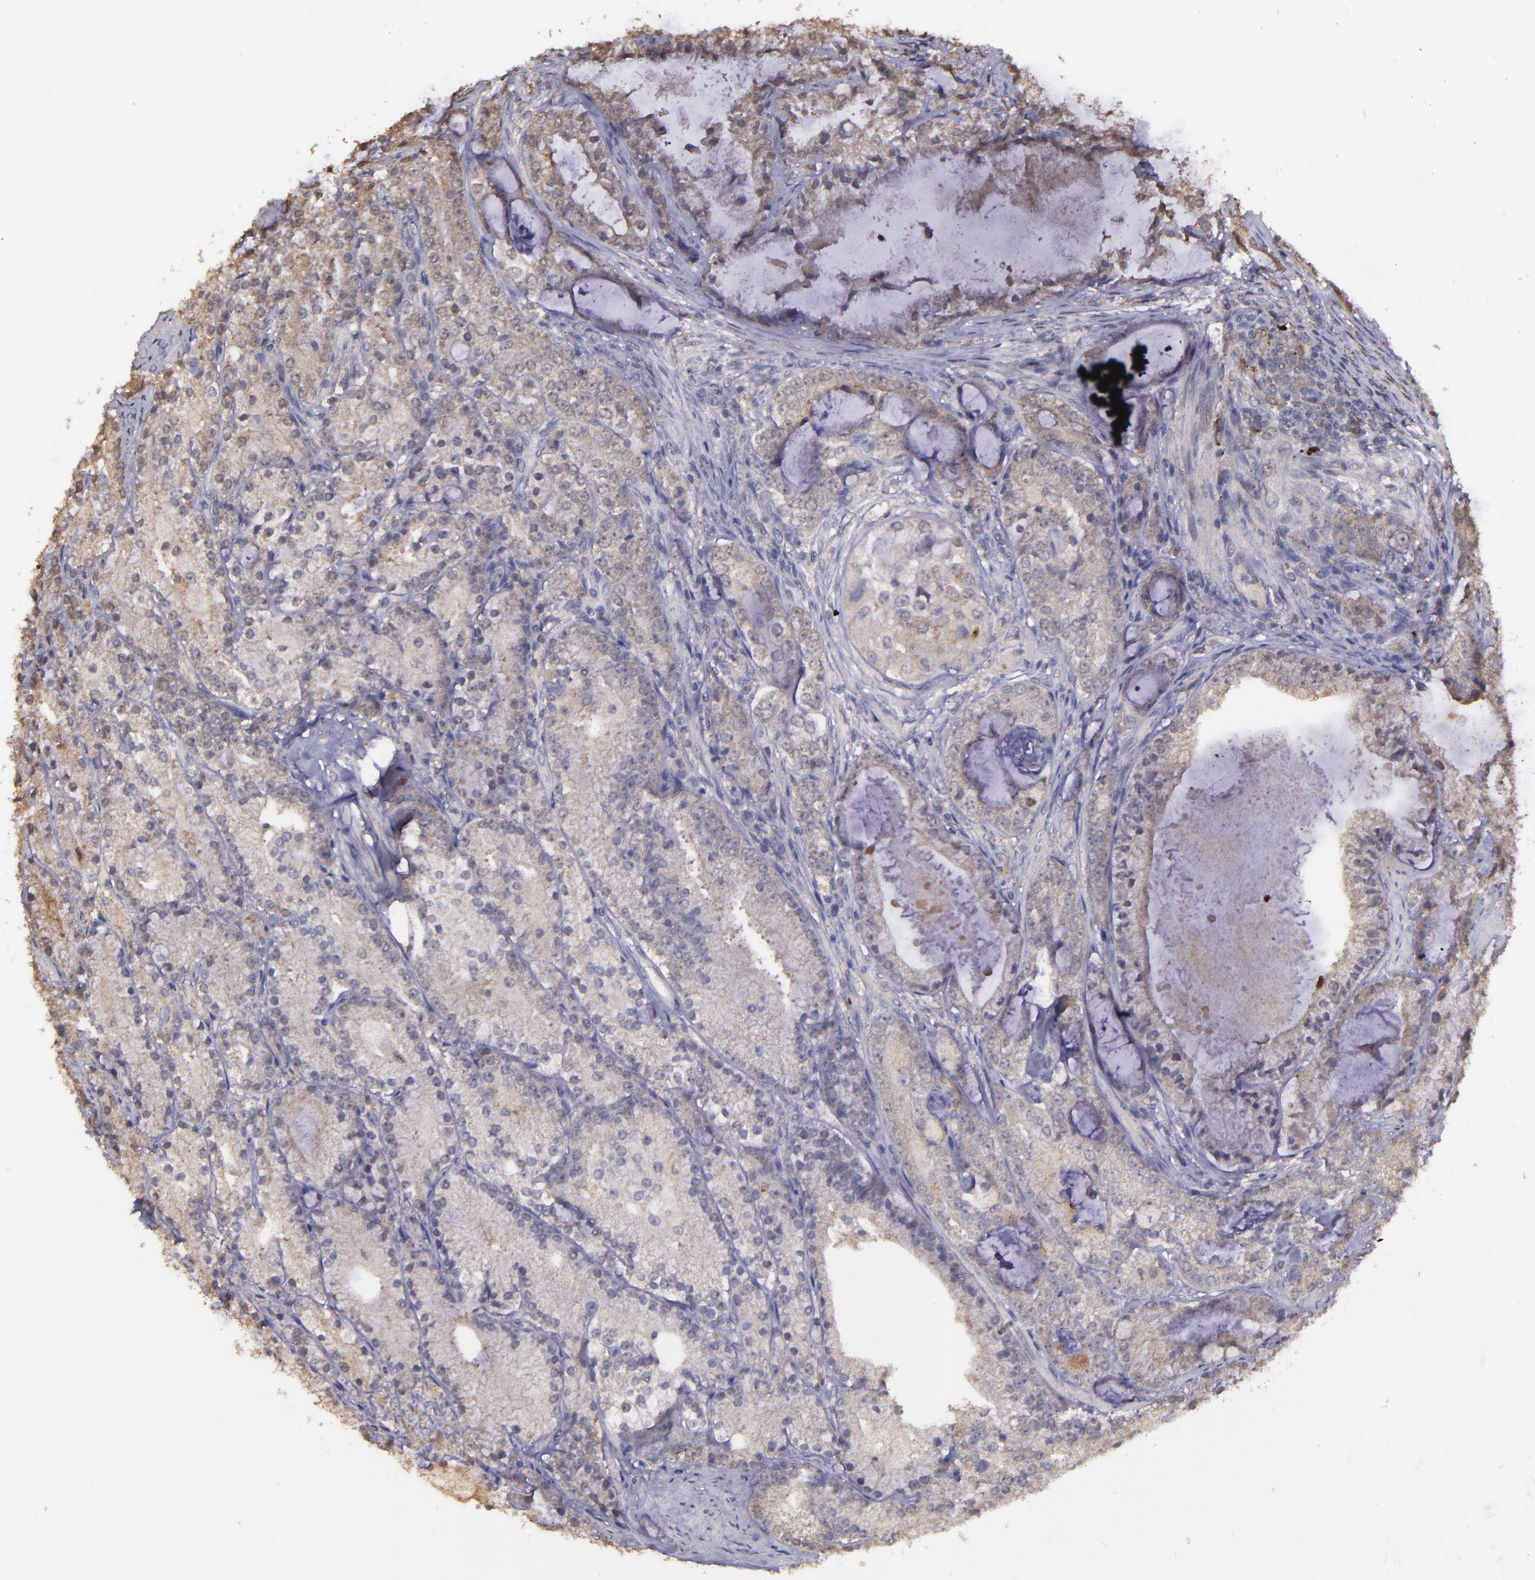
{"staining": {"intensity": "moderate", "quantity": "25%-75%", "location": "cytoplasmic/membranous"}, "tissue": "prostate cancer", "cell_type": "Tumor cells", "image_type": "cancer", "snomed": [{"axis": "morphology", "description": "Adenocarcinoma, High grade"}, {"axis": "topography", "description": "Prostate"}], "caption": "Adenocarcinoma (high-grade) (prostate) was stained to show a protein in brown. There is medium levels of moderate cytoplasmic/membranous expression in about 25%-75% of tumor cells.", "gene": "SERPINF2", "patient": {"sex": "male", "age": 63}}